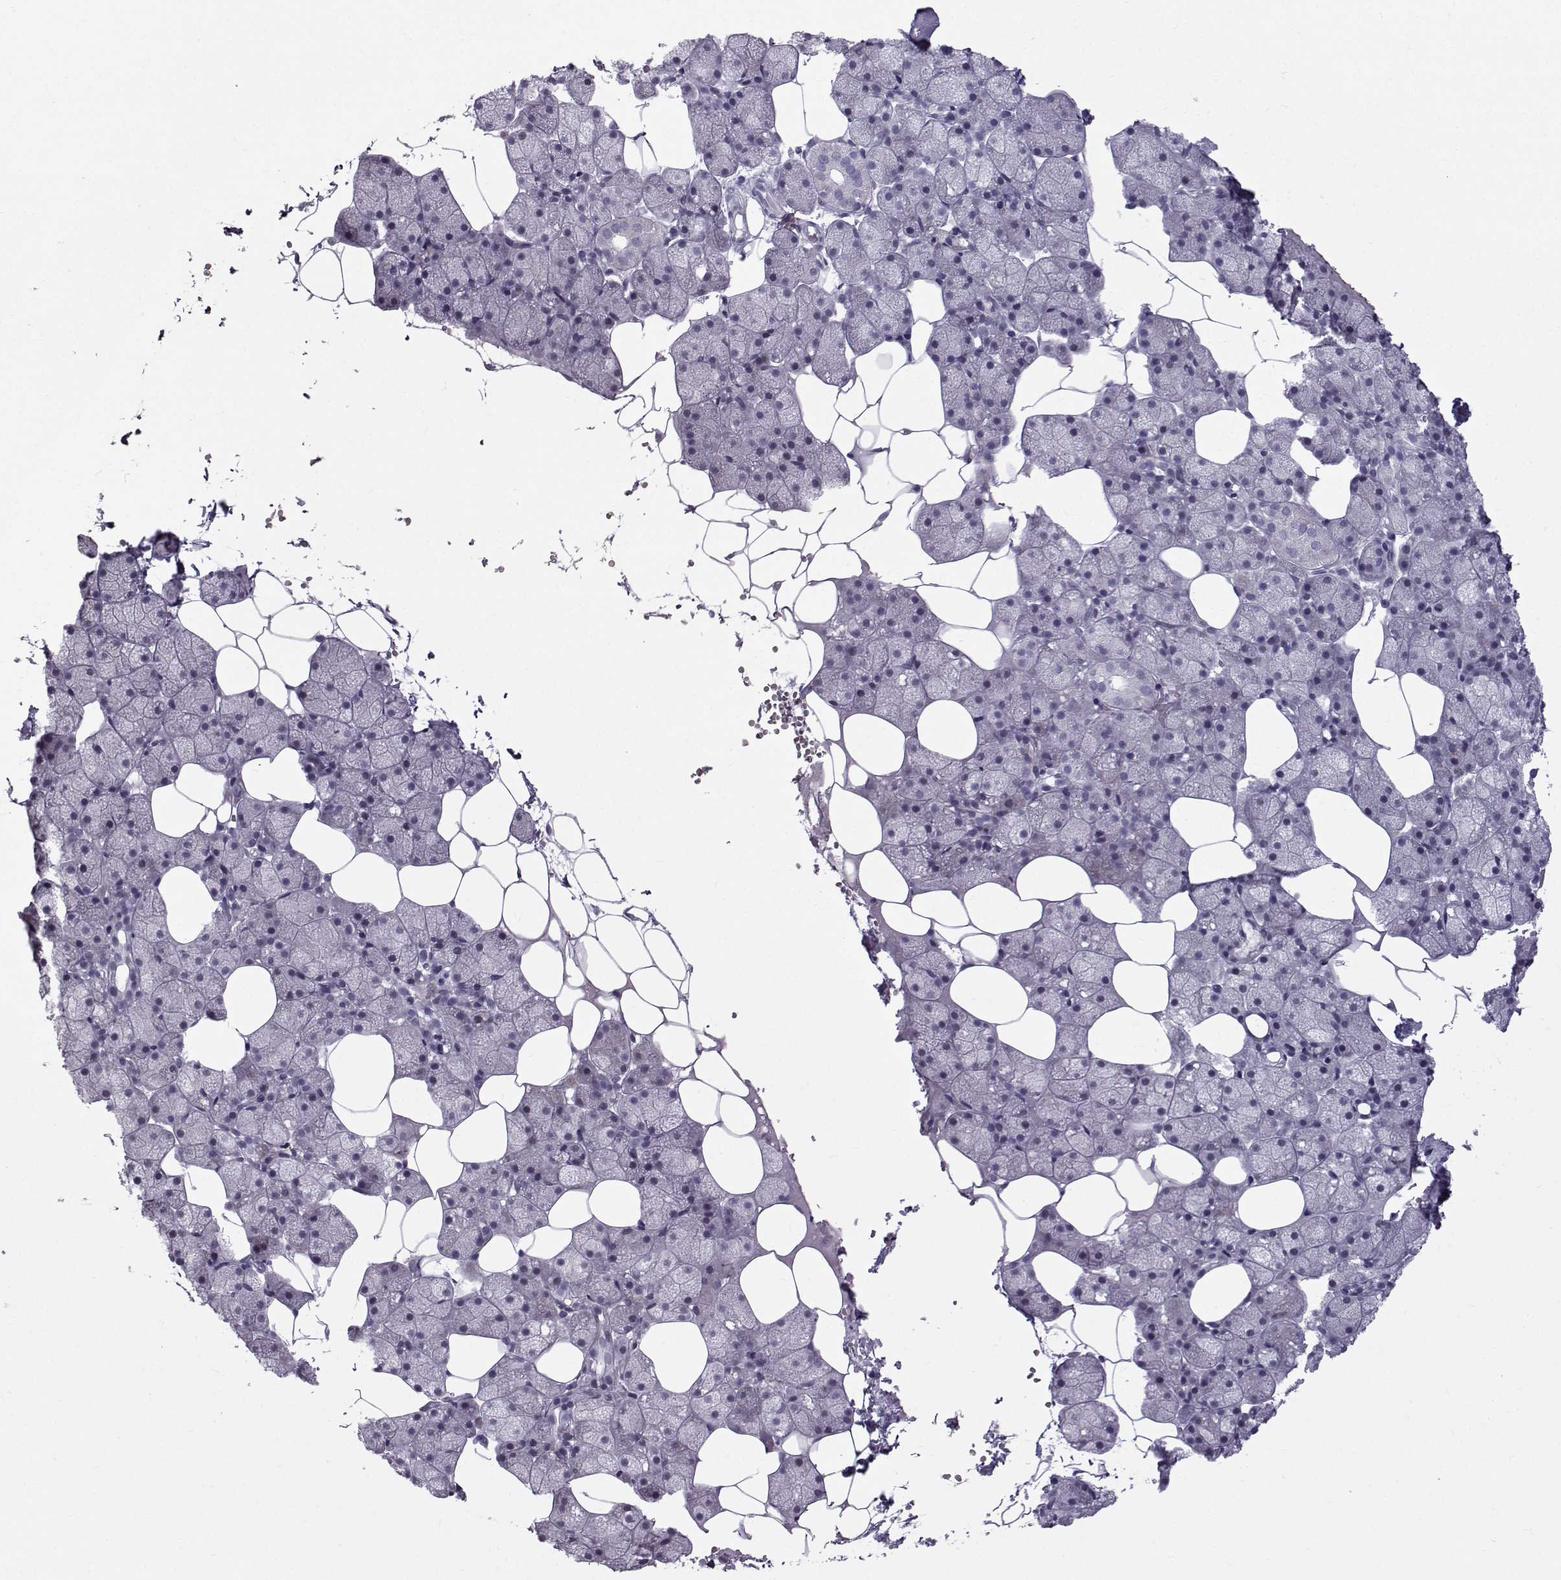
{"staining": {"intensity": "negative", "quantity": "none", "location": "none"}, "tissue": "salivary gland", "cell_type": "Glandular cells", "image_type": "normal", "snomed": [{"axis": "morphology", "description": "Normal tissue, NOS"}, {"axis": "topography", "description": "Salivary gland"}], "caption": "Glandular cells are negative for brown protein staining in normal salivary gland. The staining is performed using DAB (3,3'-diaminobenzidine) brown chromogen with nuclei counter-stained in using hematoxylin.", "gene": "DMRT3", "patient": {"sex": "male", "age": 38}}